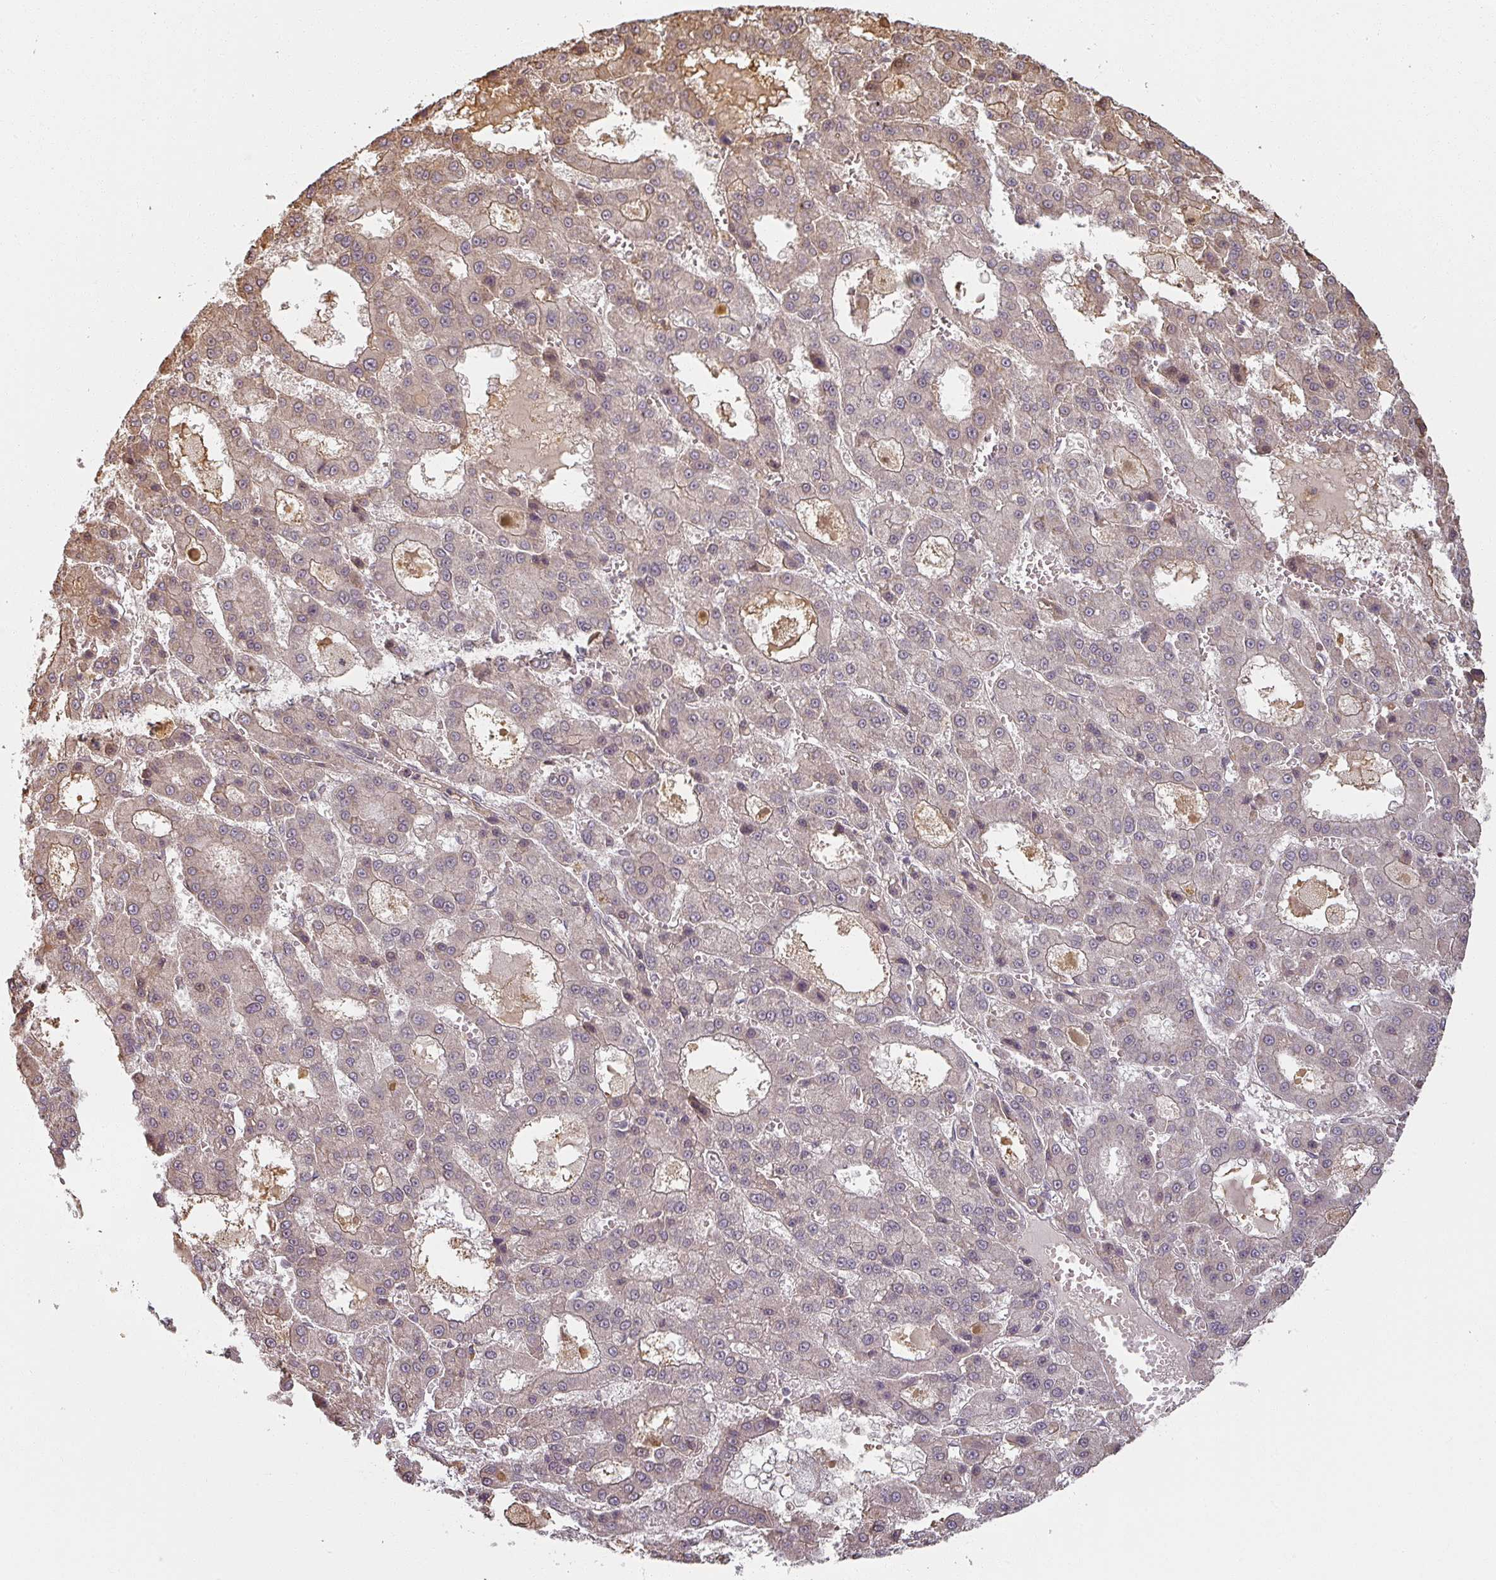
{"staining": {"intensity": "weak", "quantity": "25%-75%", "location": "cytoplasmic/membranous,nuclear"}, "tissue": "liver cancer", "cell_type": "Tumor cells", "image_type": "cancer", "snomed": [{"axis": "morphology", "description": "Carcinoma, Hepatocellular, NOS"}, {"axis": "topography", "description": "Liver"}], "caption": "DAB (3,3'-diaminobenzidine) immunohistochemical staining of liver hepatocellular carcinoma reveals weak cytoplasmic/membranous and nuclear protein positivity in about 25%-75% of tumor cells. (Stains: DAB (3,3'-diaminobenzidine) in brown, nuclei in blue, Microscopy: brightfield microscopy at high magnification).", "gene": "MED19", "patient": {"sex": "male", "age": 70}}